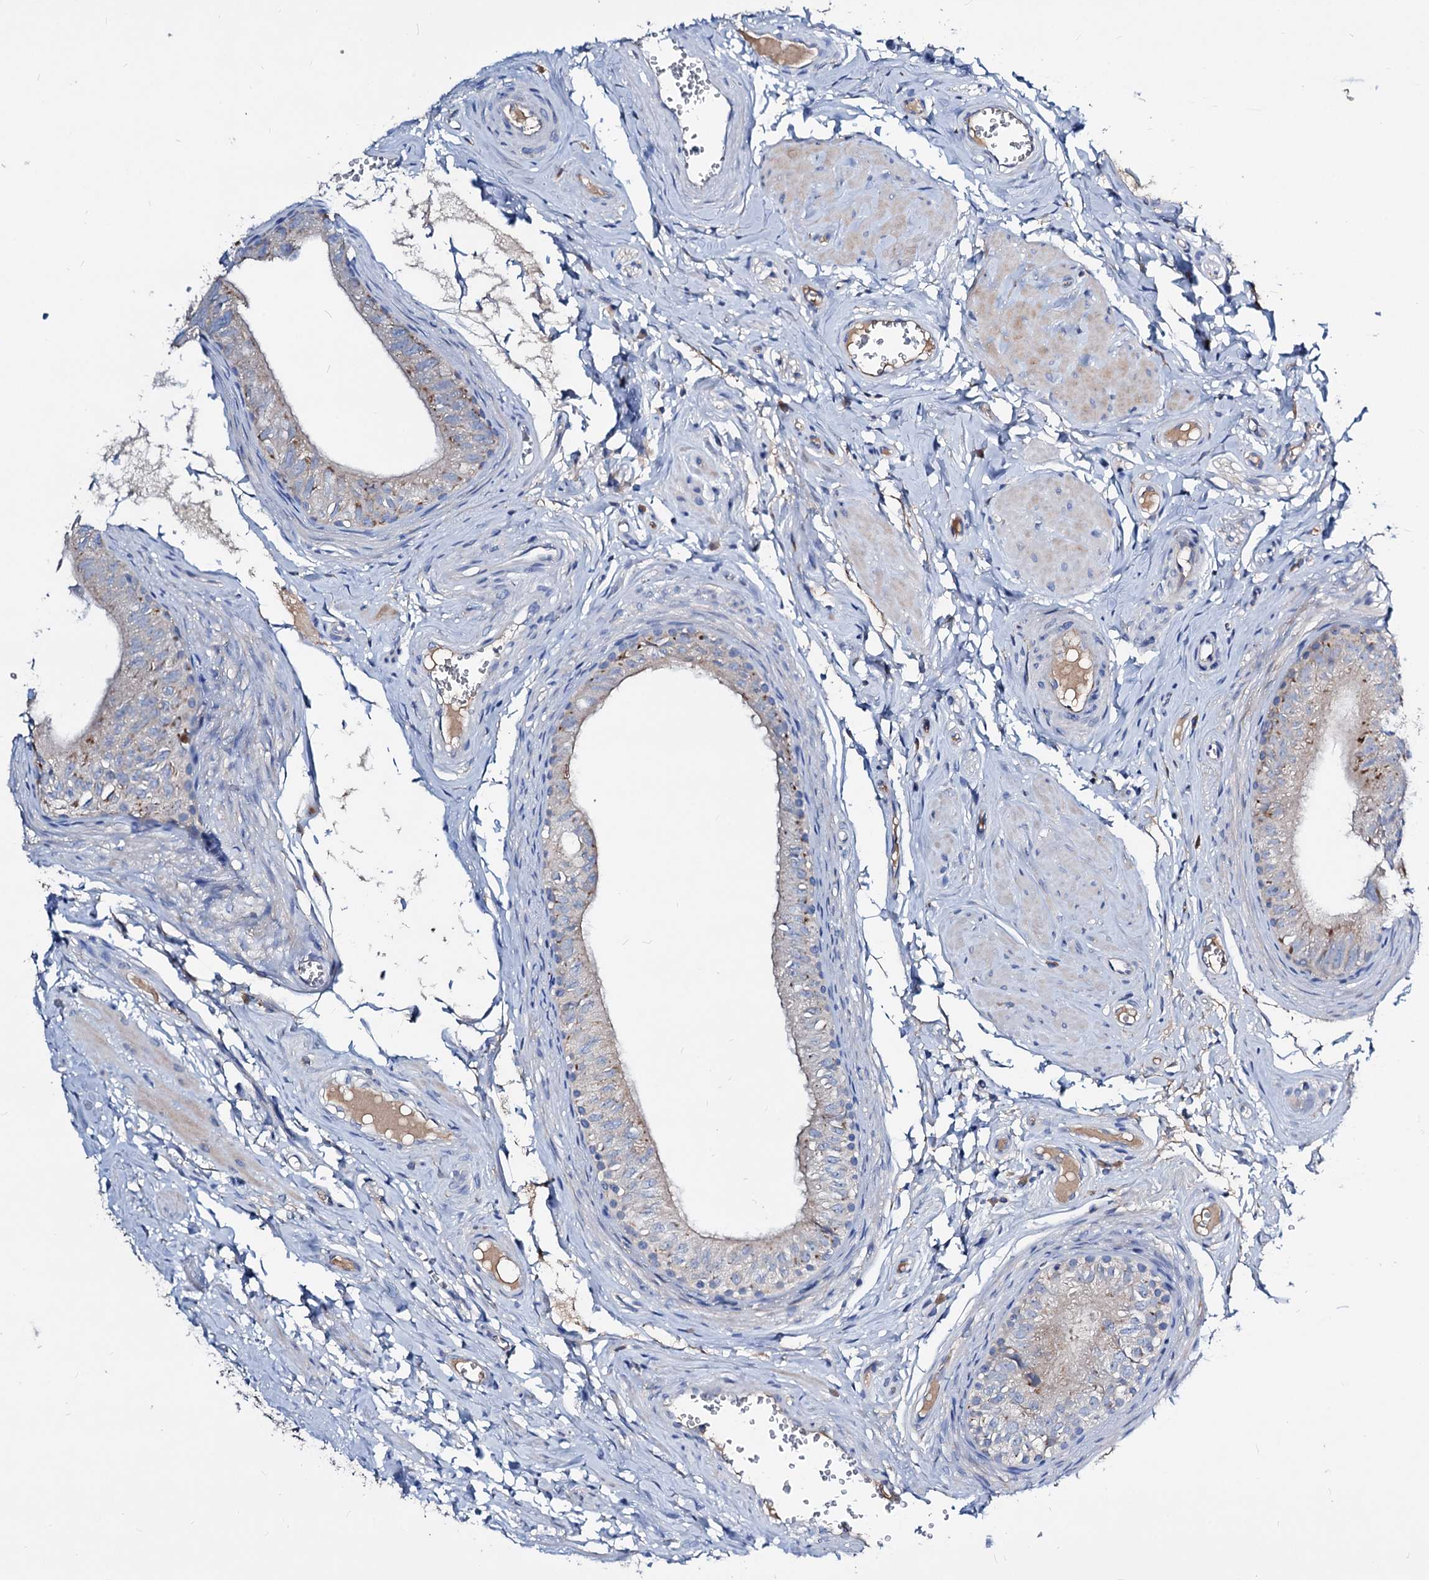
{"staining": {"intensity": "moderate", "quantity": "<25%", "location": "cytoplasmic/membranous"}, "tissue": "epididymis", "cell_type": "Glandular cells", "image_type": "normal", "snomed": [{"axis": "morphology", "description": "Normal tissue, NOS"}, {"axis": "topography", "description": "Epididymis"}], "caption": "Normal epididymis was stained to show a protein in brown. There is low levels of moderate cytoplasmic/membranous positivity in approximately <25% of glandular cells. (DAB (3,3'-diaminobenzidine) = brown stain, brightfield microscopy at high magnification).", "gene": "ACY3", "patient": {"sex": "male", "age": 42}}